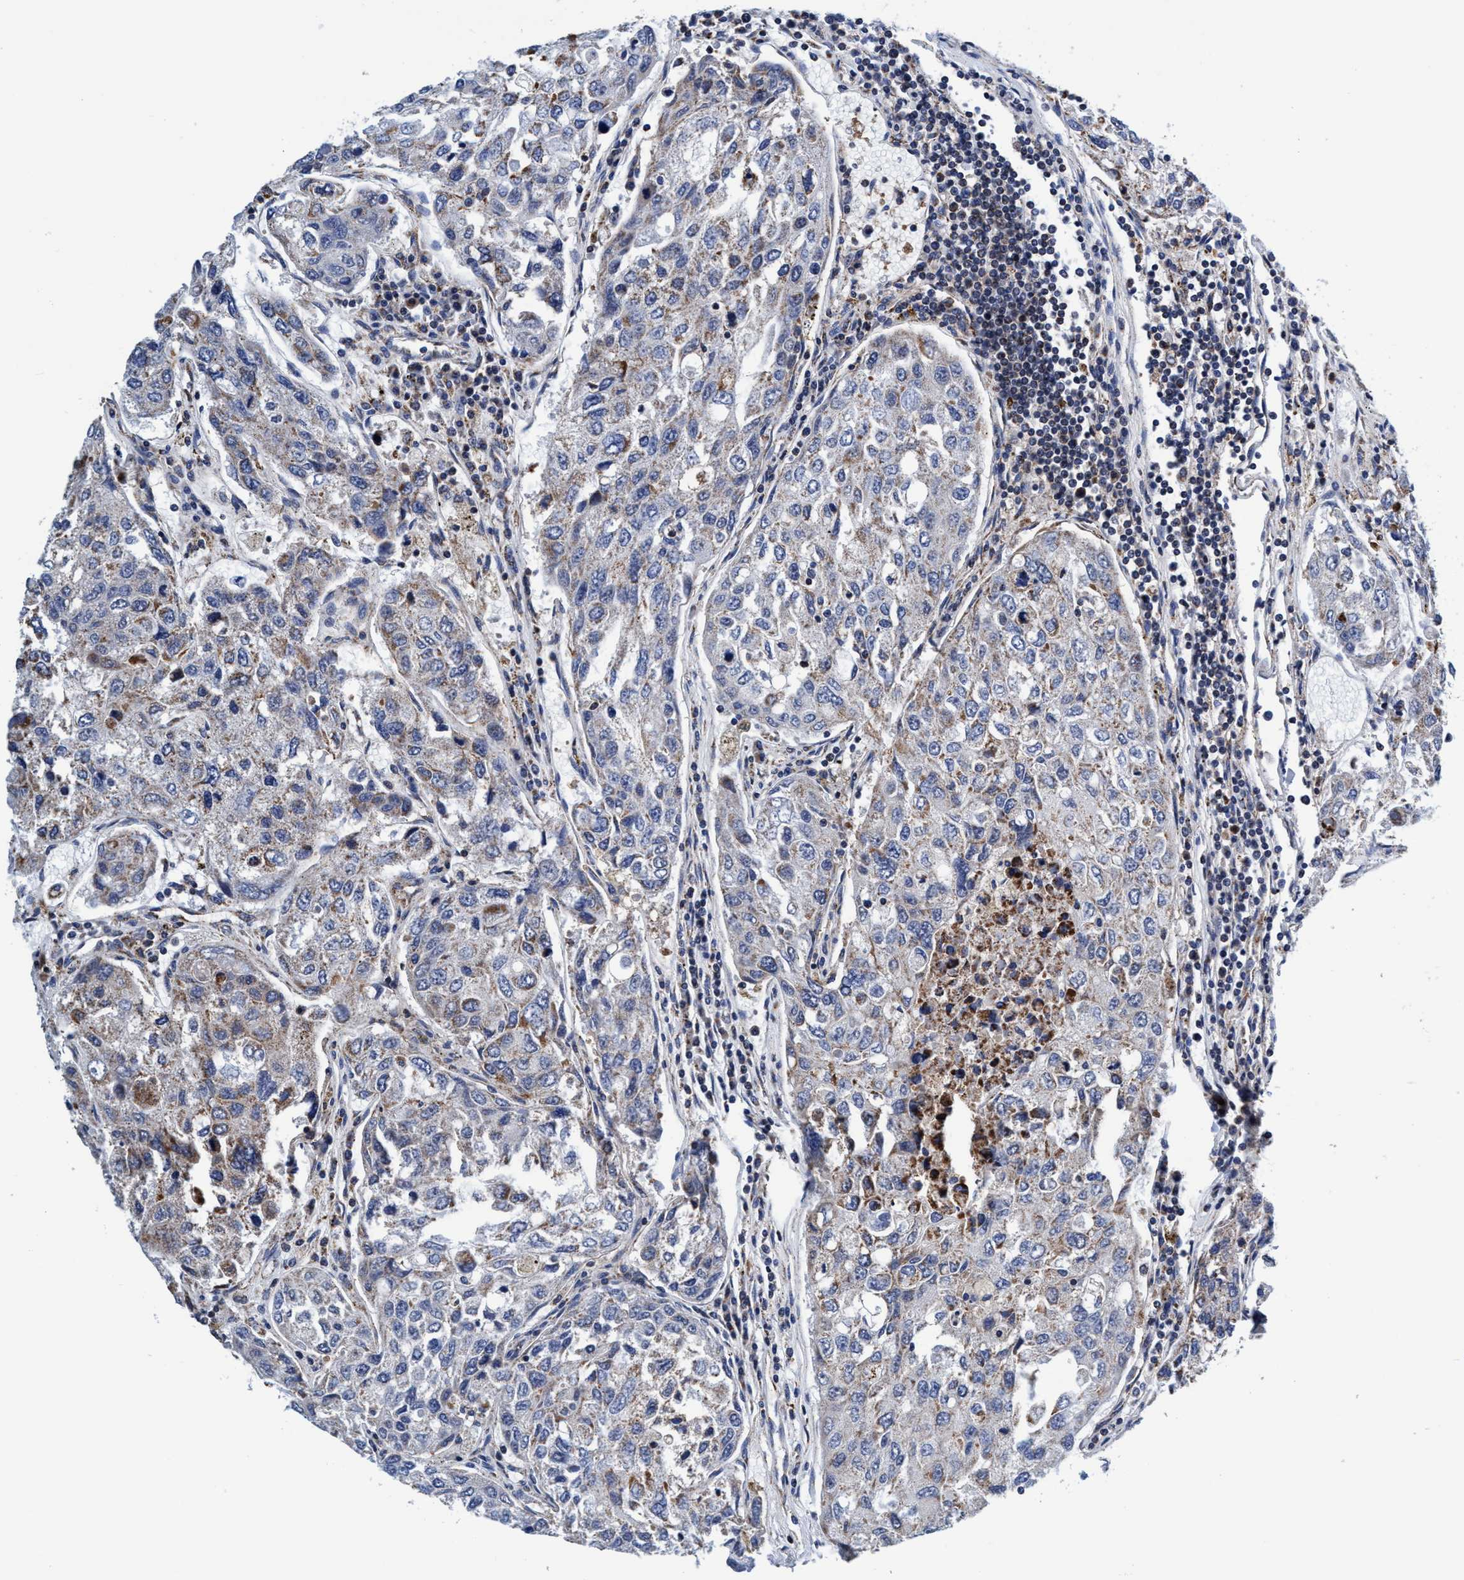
{"staining": {"intensity": "weak", "quantity": "<25%", "location": "cytoplasmic/membranous"}, "tissue": "urothelial cancer", "cell_type": "Tumor cells", "image_type": "cancer", "snomed": [{"axis": "morphology", "description": "Urothelial carcinoma, High grade"}, {"axis": "topography", "description": "Lymph node"}, {"axis": "topography", "description": "Urinary bladder"}], "caption": "IHC micrograph of urothelial cancer stained for a protein (brown), which demonstrates no staining in tumor cells. (Stains: DAB (3,3'-diaminobenzidine) immunohistochemistry with hematoxylin counter stain, Microscopy: brightfield microscopy at high magnification).", "gene": "AGAP2", "patient": {"sex": "male", "age": 51}}